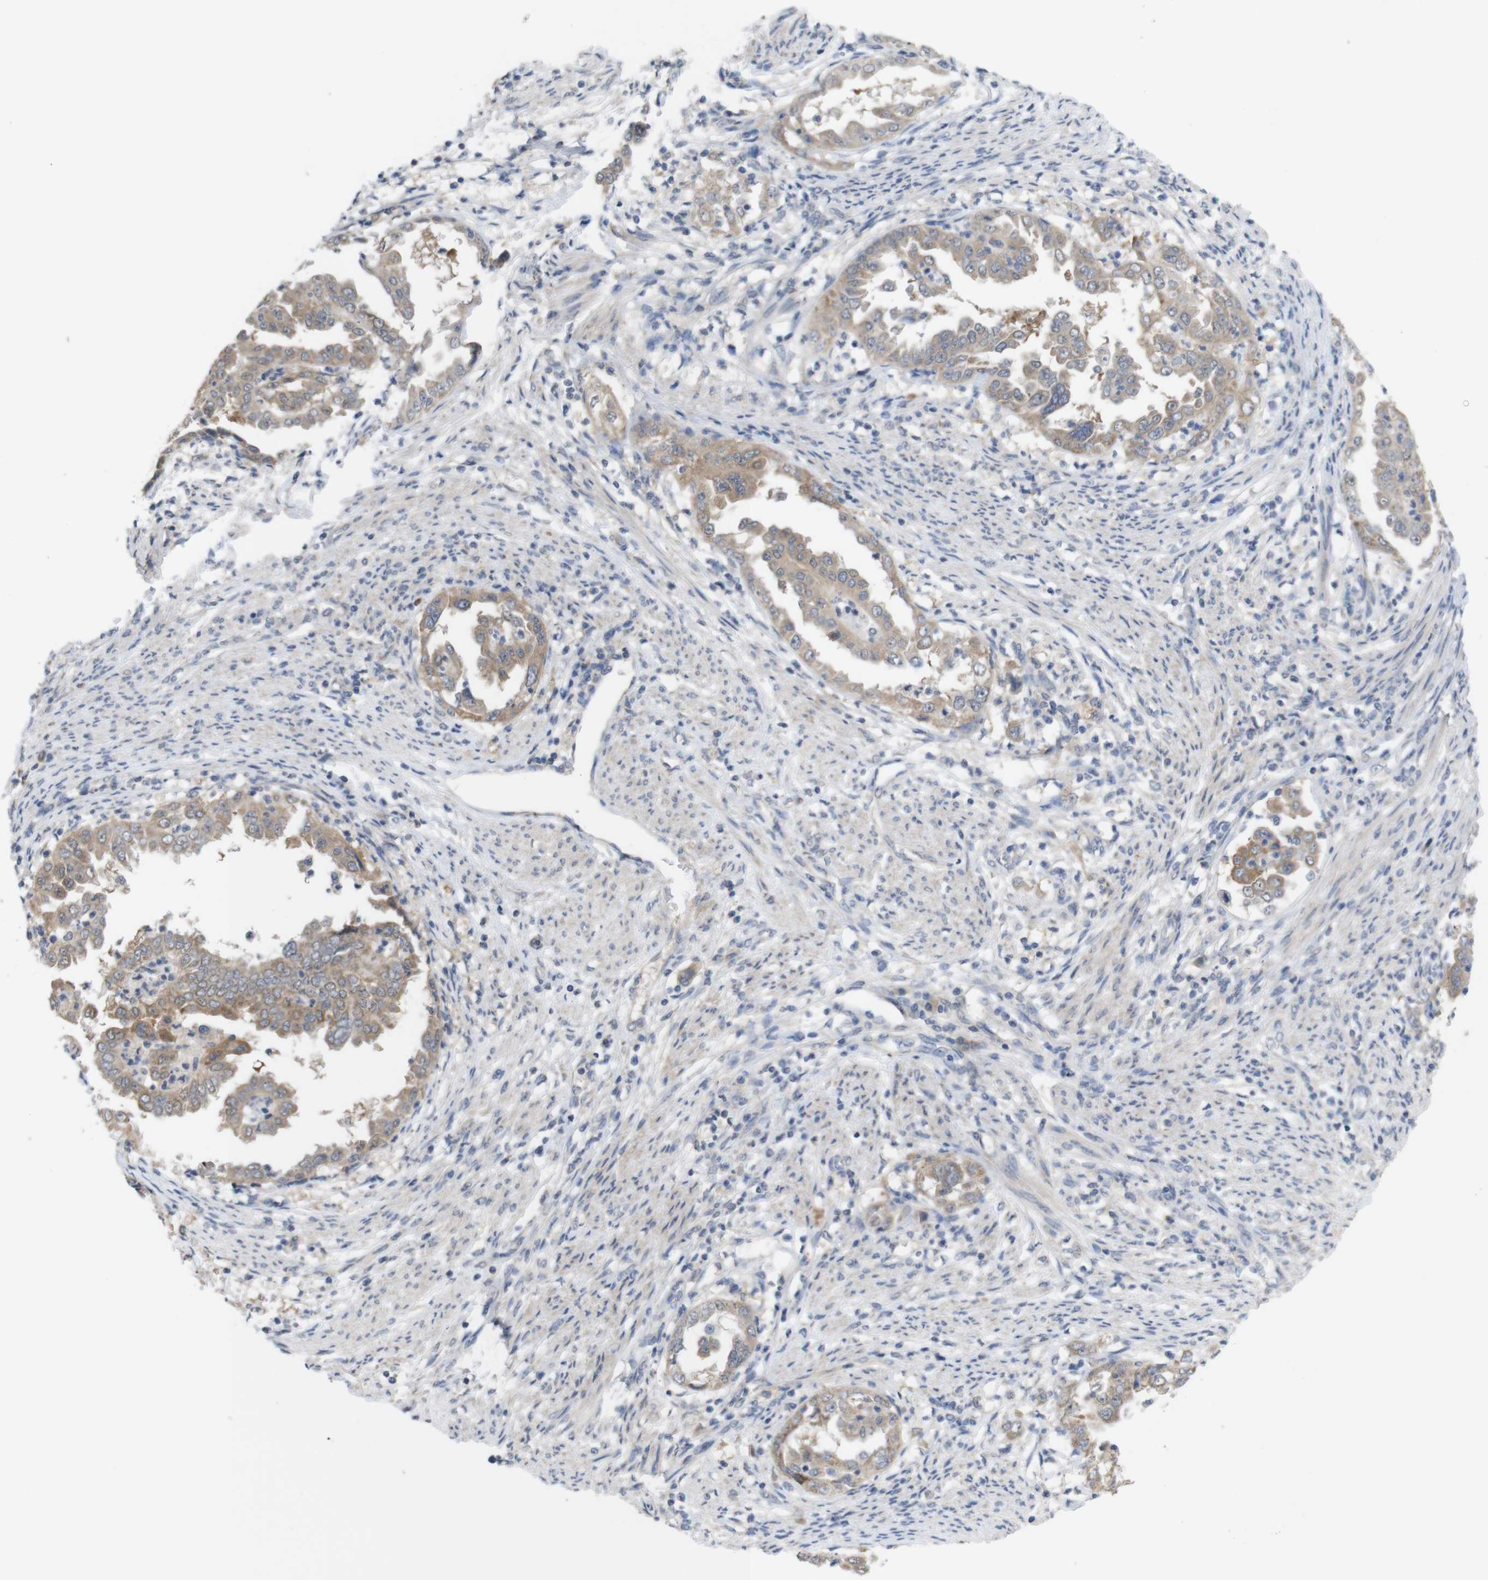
{"staining": {"intensity": "moderate", "quantity": ">75%", "location": "cytoplasmic/membranous"}, "tissue": "endometrial cancer", "cell_type": "Tumor cells", "image_type": "cancer", "snomed": [{"axis": "morphology", "description": "Adenocarcinoma, NOS"}, {"axis": "topography", "description": "Endometrium"}], "caption": "Protein staining exhibits moderate cytoplasmic/membranous staining in approximately >75% of tumor cells in endometrial cancer (adenocarcinoma).", "gene": "BCAR3", "patient": {"sex": "female", "age": 85}}